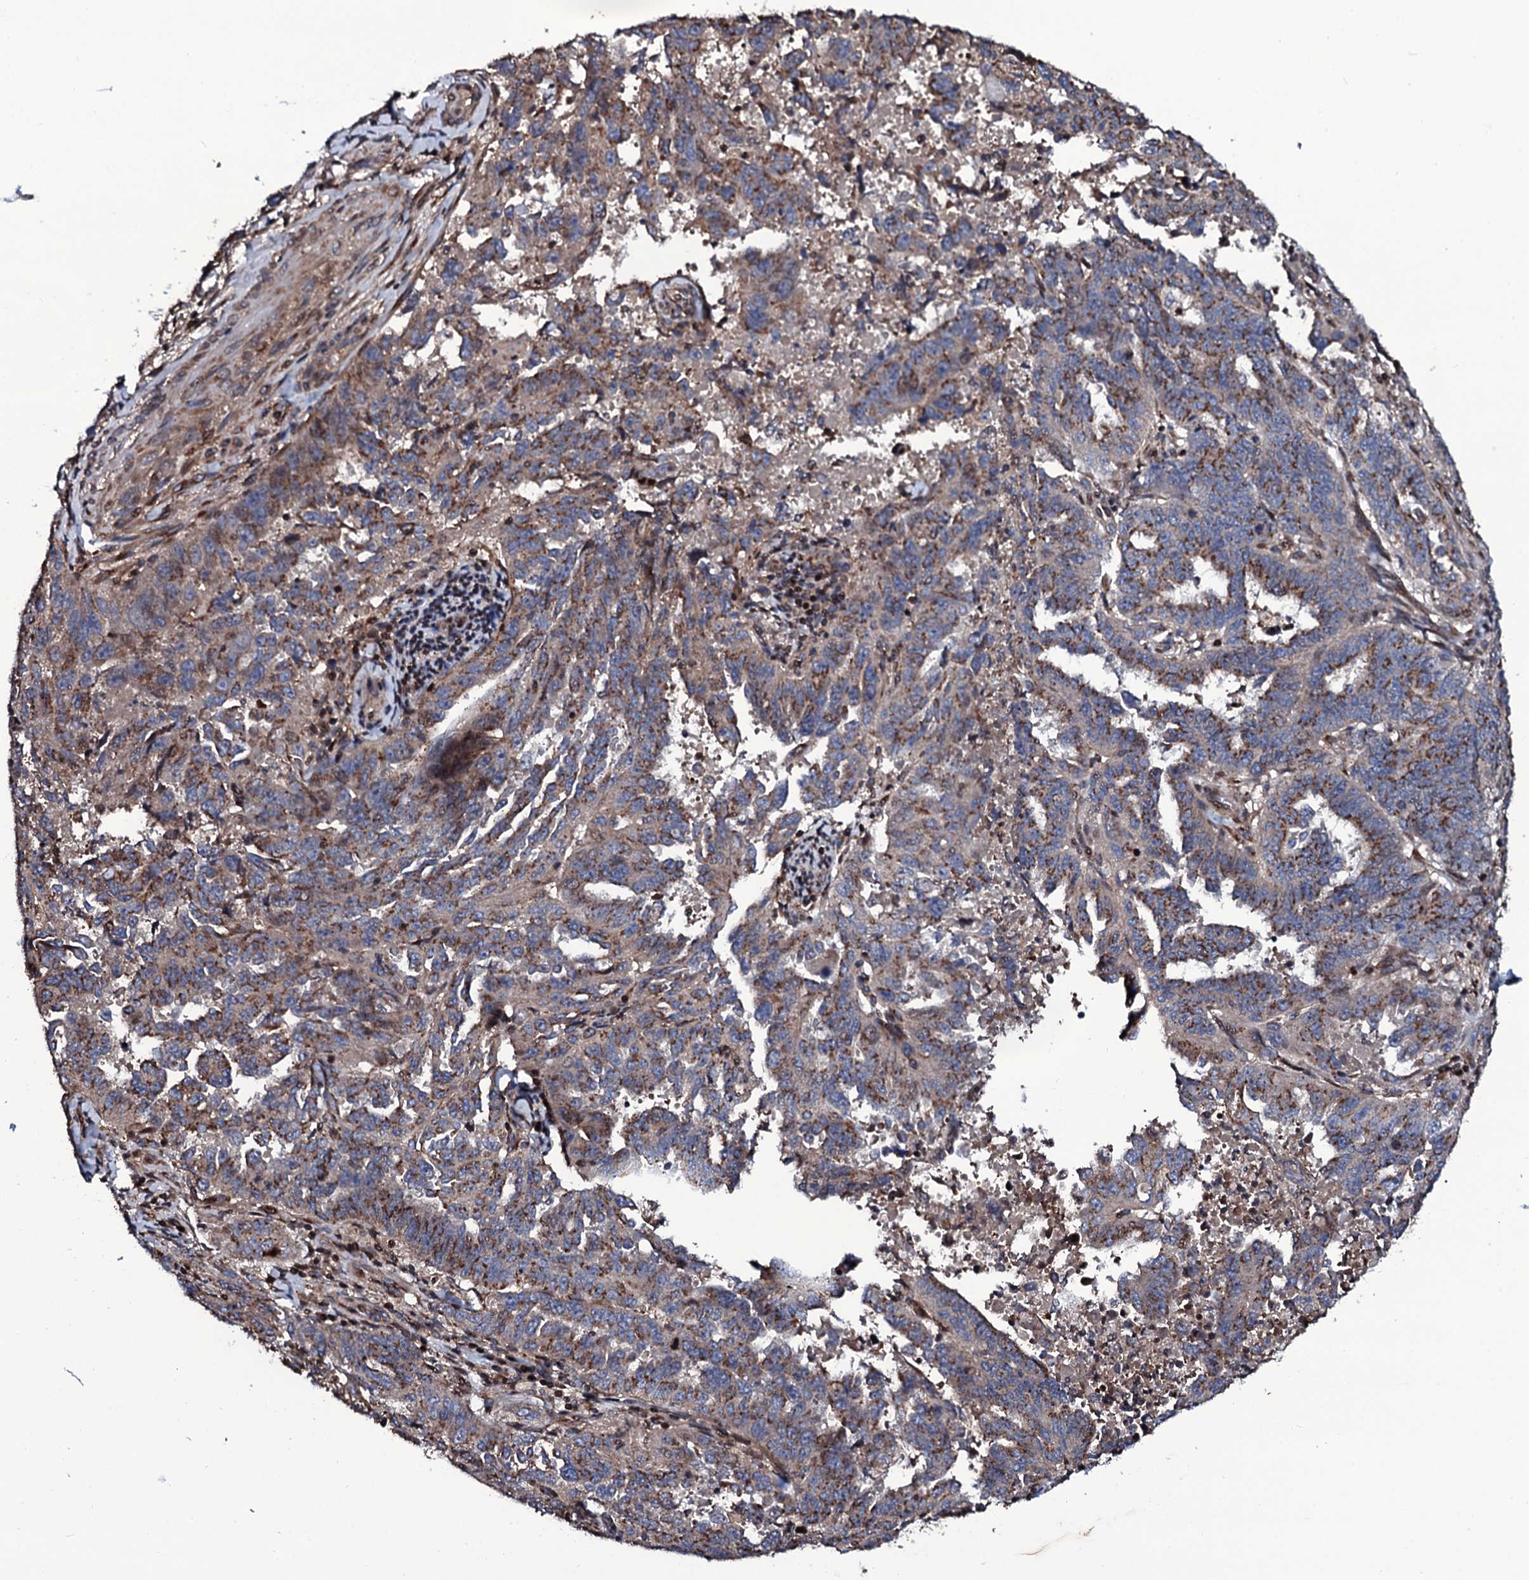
{"staining": {"intensity": "moderate", "quantity": "25%-75%", "location": "cytoplasmic/membranous"}, "tissue": "endometrial cancer", "cell_type": "Tumor cells", "image_type": "cancer", "snomed": [{"axis": "morphology", "description": "Adenocarcinoma, NOS"}, {"axis": "topography", "description": "Endometrium"}], "caption": "Adenocarcinoma (endometrial) stained with DAB (3,3'-diaminobenzidine) immunohistochemistry (IHC) demonstrates medium levels of moderate cytoplasmic/membranous expression in approximately 25%-75% of tumor cells. (DAB (3,3'-diaminobenzidine) IHC with brightfield microscopy, high magnification).", "gene": "PLET1", "patient": {"sex": "female", "age": 65}}